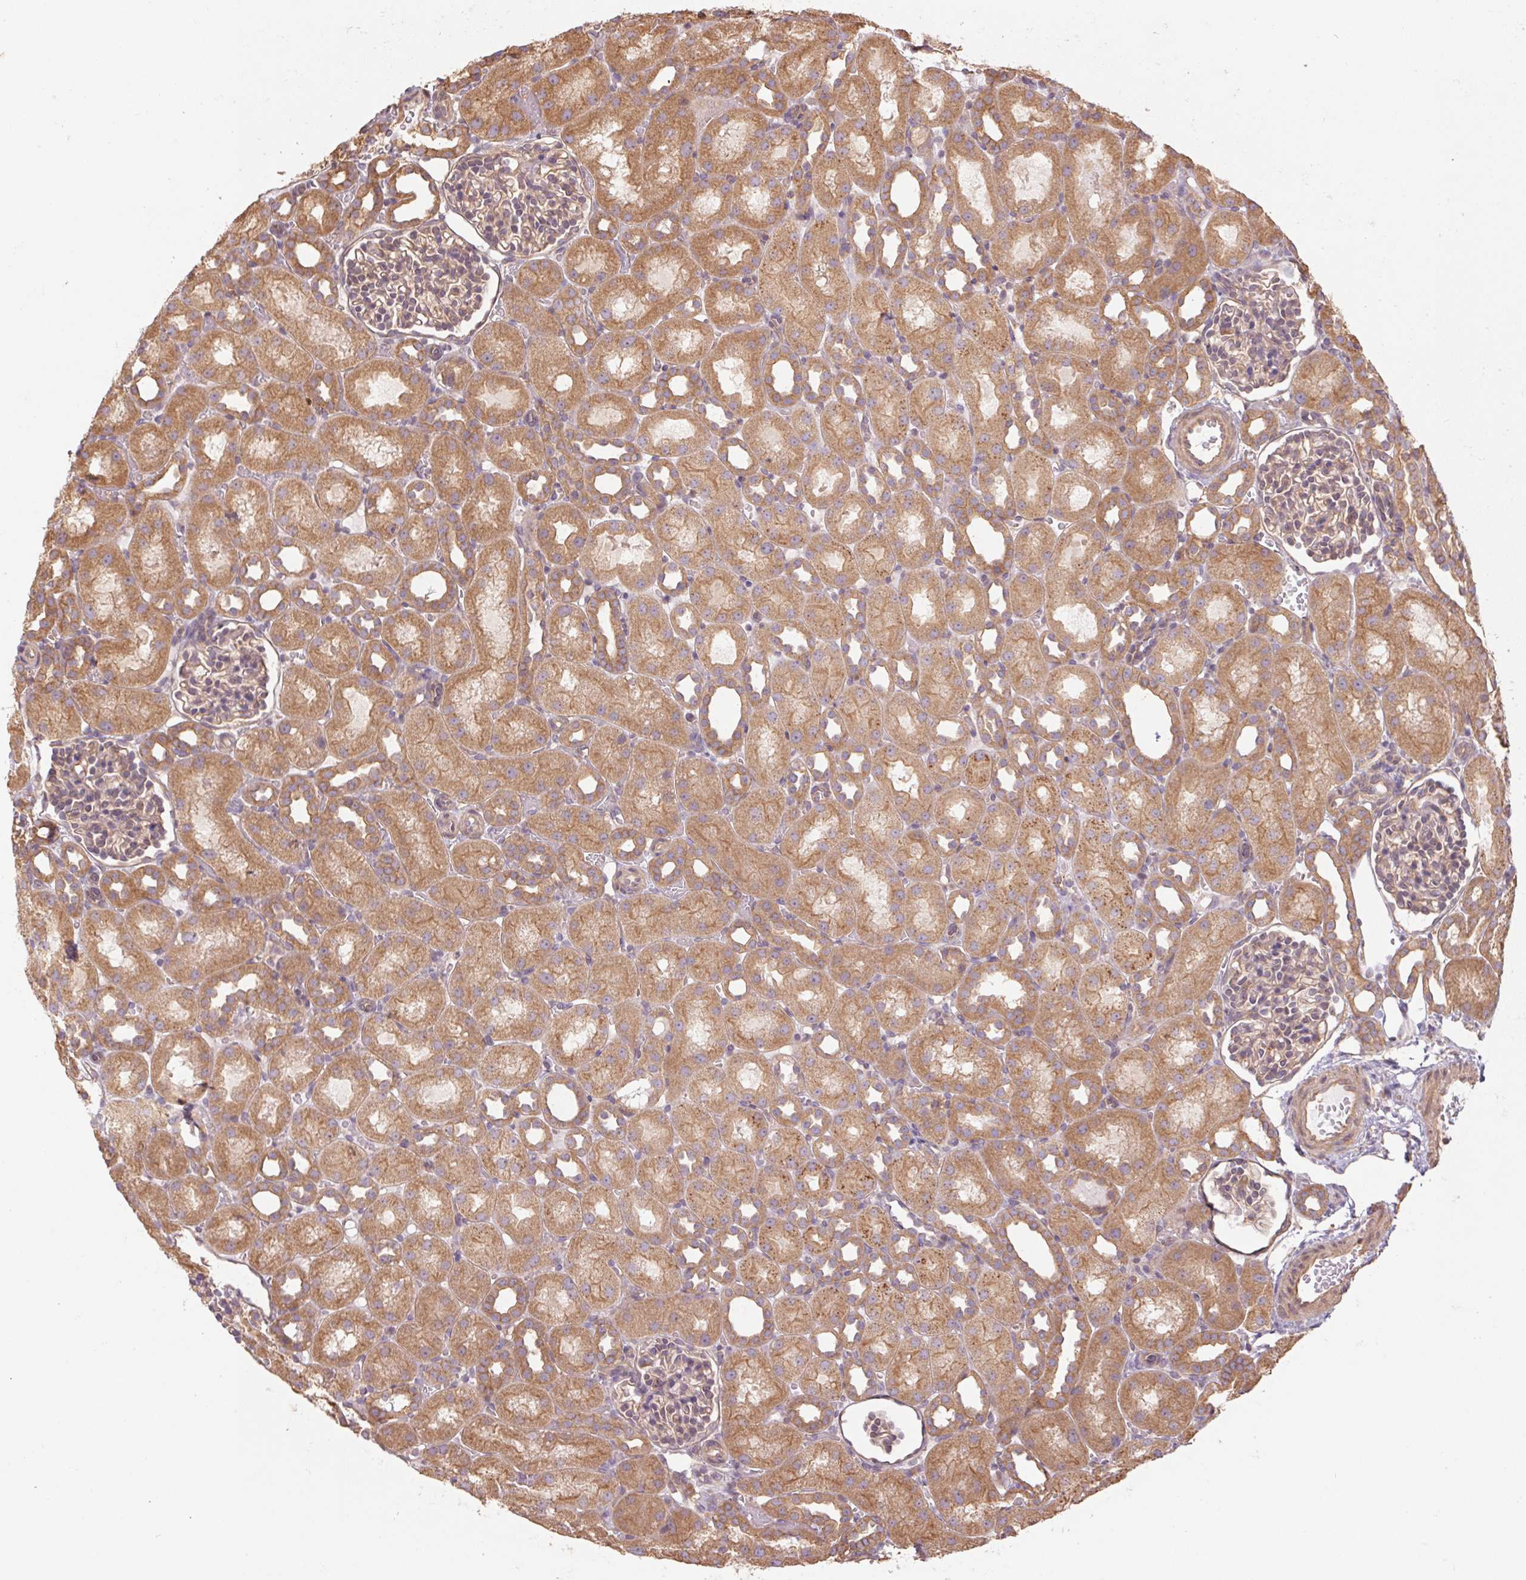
{"staining": {"intensity": "weak", "quantity": ">75%", "location": "cytoplasmic/membranous"}, "tissue": "kidney", "cell_type": "Cells in glomeruli", "image_type": "normal", "snomed": [{"axis": "morphology", "description": "Normal tissue, NOS"}, {"axis": "topography", "description": "Kidney"}], "caption": "Protein staining demonstrates weak cytoplasmic/membranous staining in approximately >75% of cells in glomeruli in benign kidney.", "gene": "TUBA1A", "patient": {"sex": "male", "age": 1}}